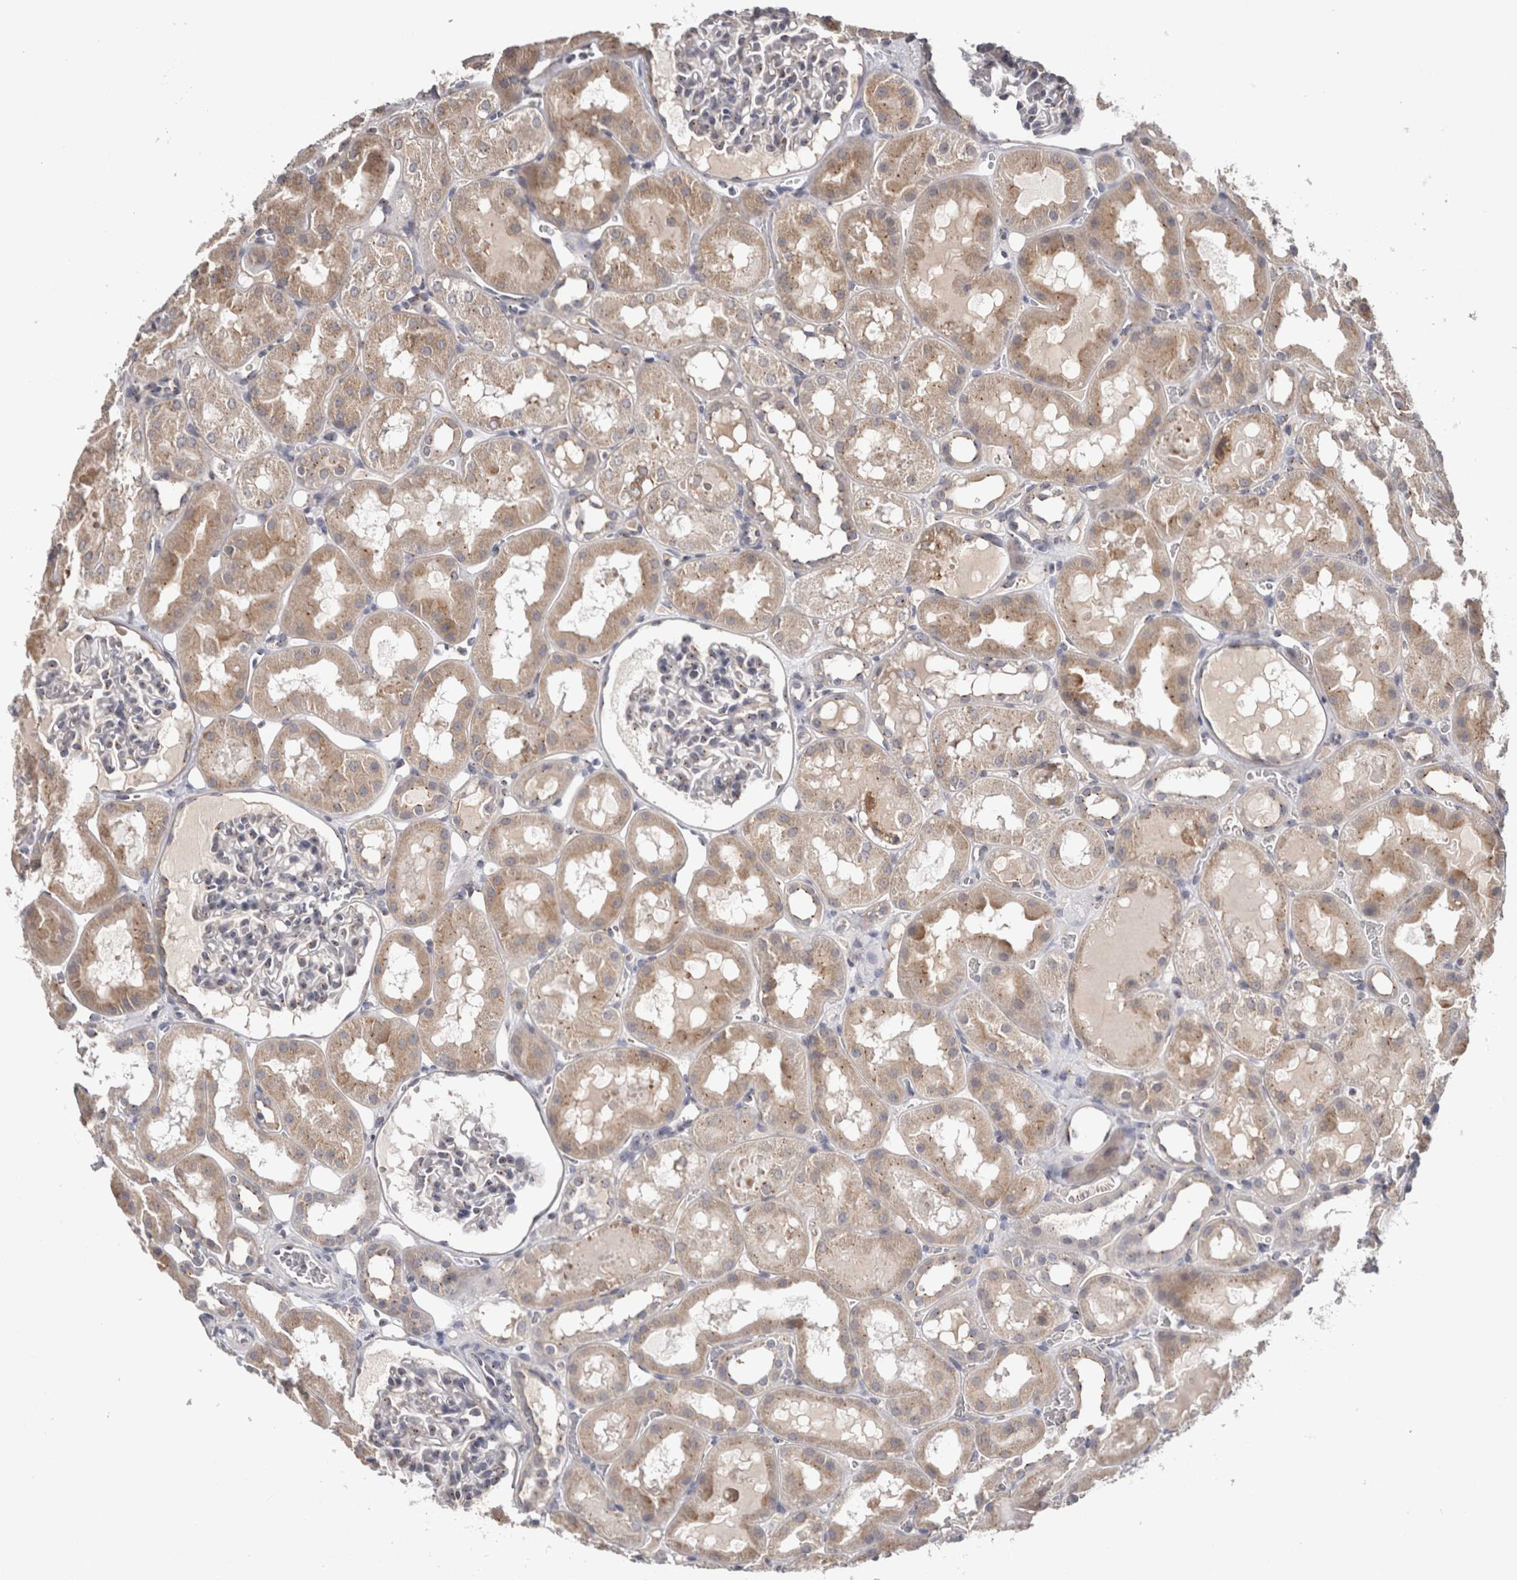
{"staining": {"intensity": "negative", "quantity": "none", "location": "none"}, "tissue": "kidney", "cell_type": "Cells in glomeruli", "image_type": "normal", "snomed": [{"axis": "morphology", "description": "Normal tissue, NOS"}, {"axis": "topography", "description": "Kidney"}, {"axis": "topography", "description": "Urinary bladder"}], "caption": "This is a histopathology image of immunohistochemistry staining of benign kidney, which shows no staining in cells in glomeruli. (DAB immunohistochemistry visualized using brightfield microscopy, high magnification).", "gene": "ZNF341", "patient": {"sex": "male", "age": 16}}